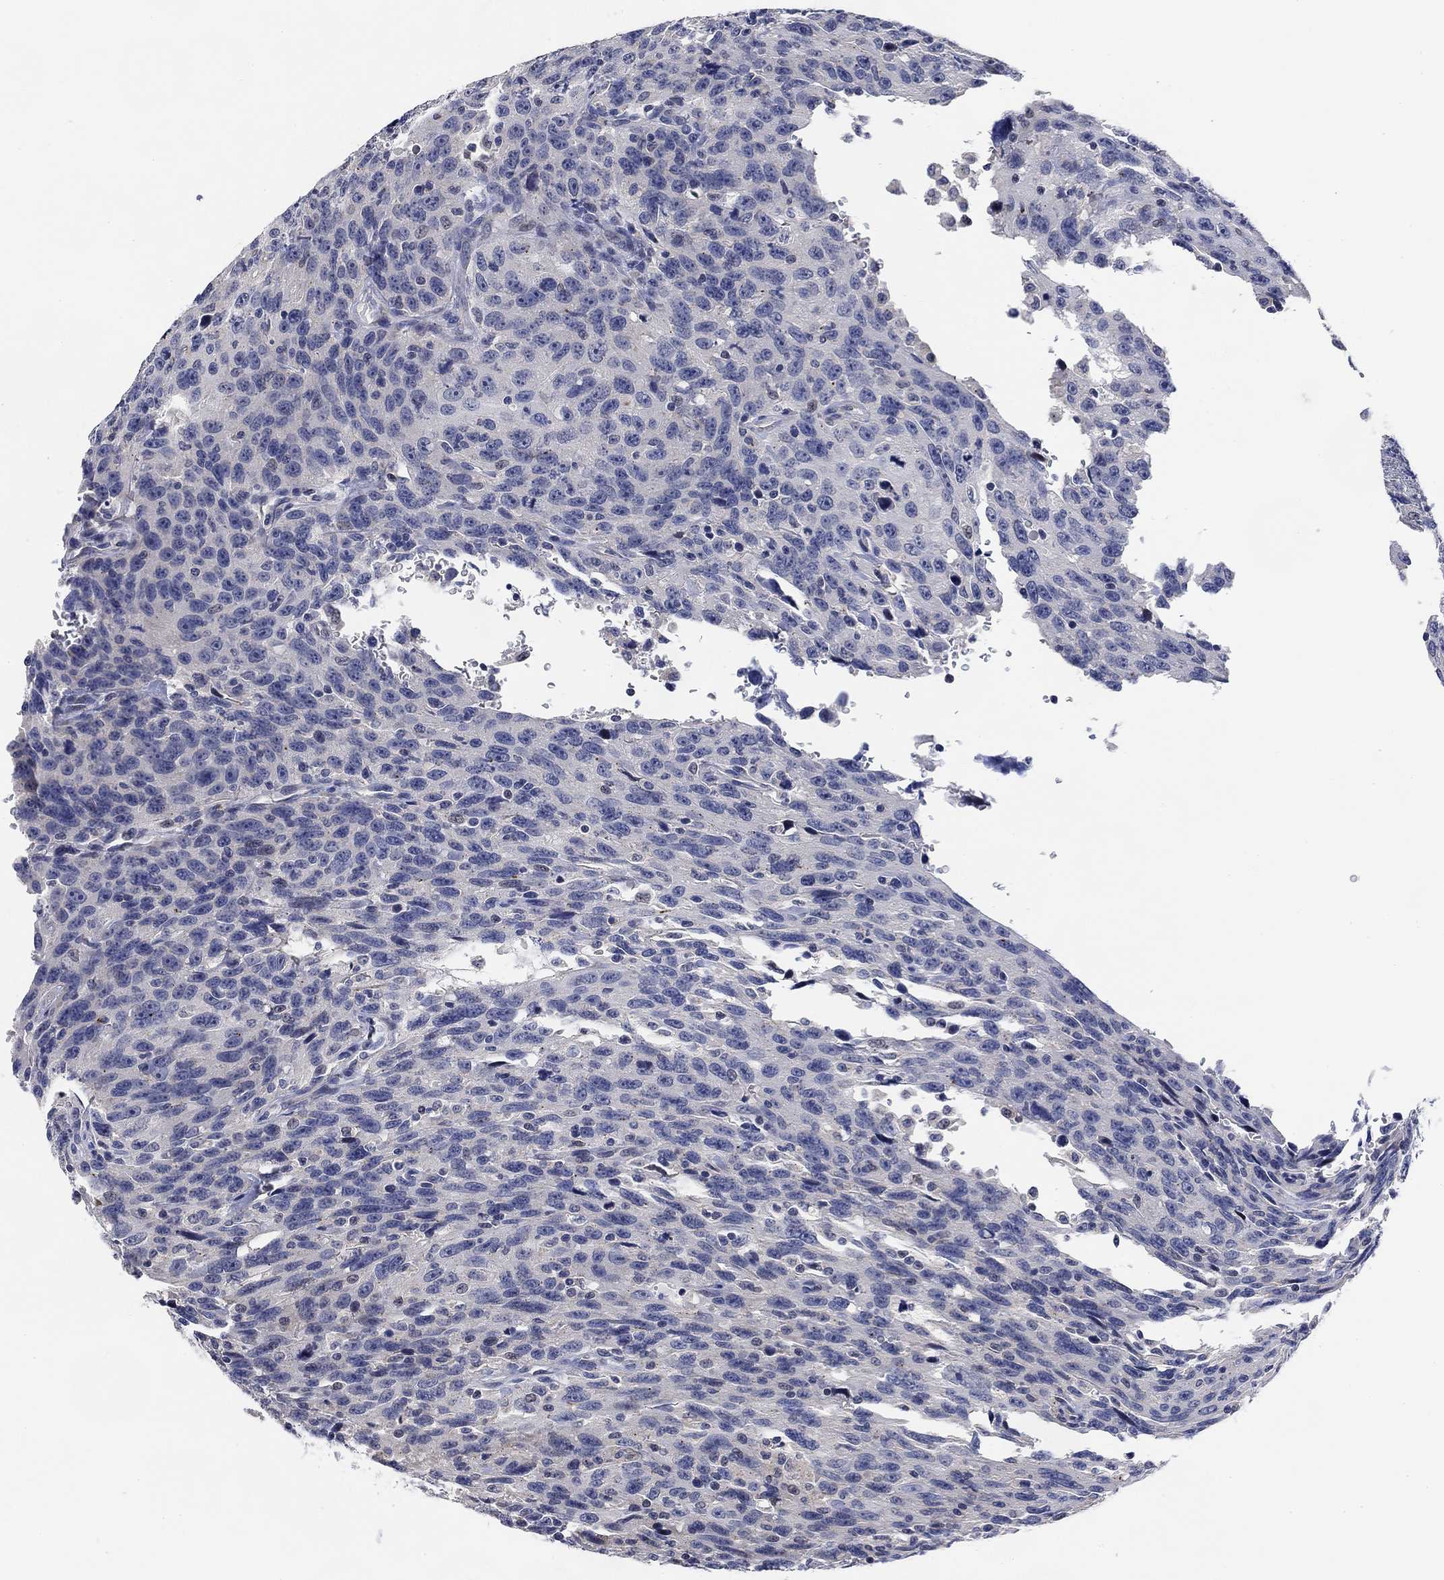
{"staining": {"intensity": "negative", "quantity": "none", "location": "none"}, "tissue": "urothelial cancer", "cell_type": "Tumor cells", "image_type": "cancer", "snomed": [{"axis": "morphology", "description": "Urothelial carcinoma, NOS"}, {"axis": "morphology", "description": "Urothelial carcinoma, High grade"}, {"axis": "topography", "description": "Urinary bladder"}], "caption": "IHC of urothelial carcinoma (high-grade) reveals no positivity in tumor cells.", "gene": "DAZL", "patient": {"sex": "female", "age": 73}}